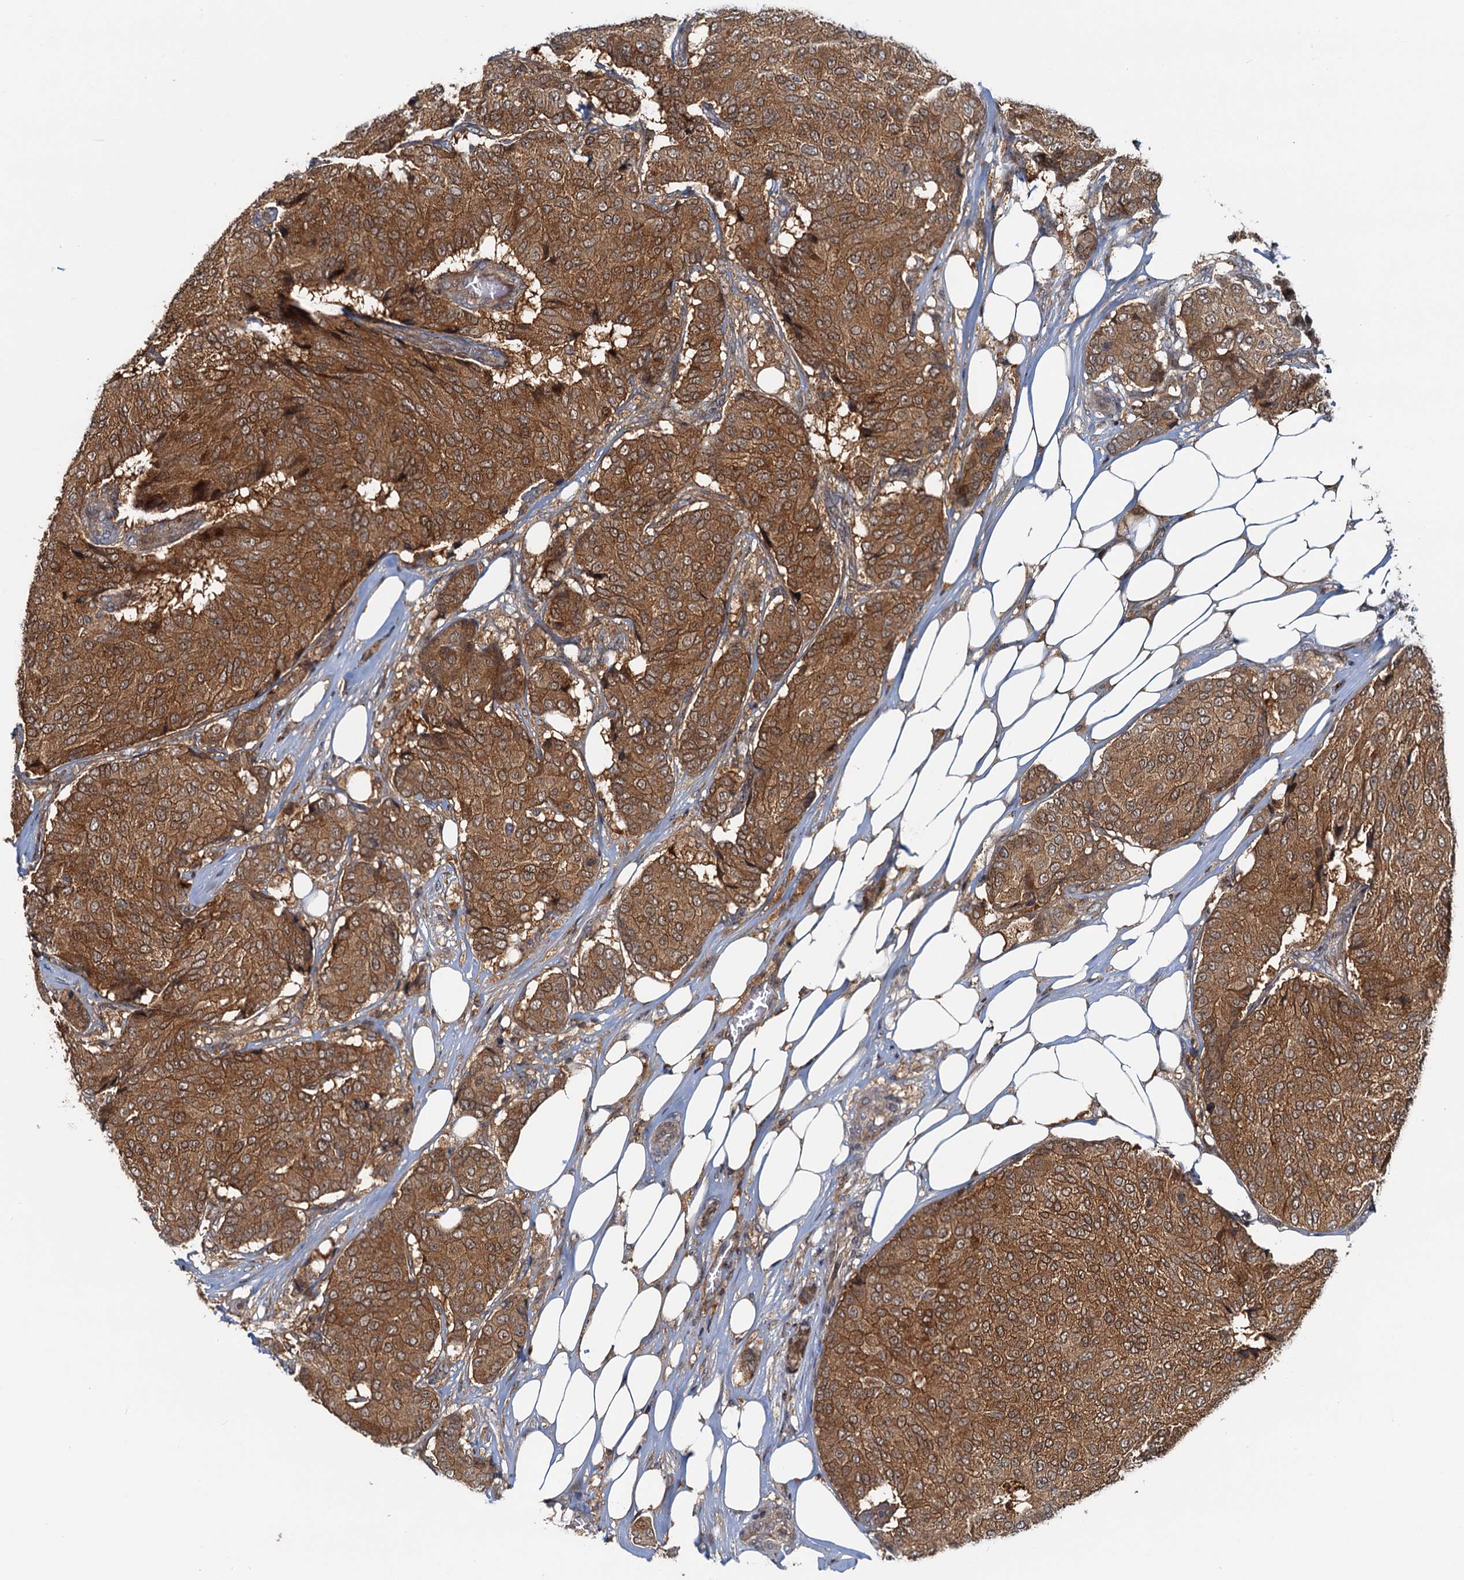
{"staining": {"intensity": "moderate", "quantity": ">75%", "location": "cytoplasmic/membranous"}, "tissue": "breast cancer", "cell_type": "Tumor cells", "image_type": "cancer", "snomed": [{"axis": "morphology", "description": "Duct carcinoma"}, {"axis": "topography", "description": "Breast"}], "caption": "Breast cancer (invasive ductal carcinoma) was stained to show a protein in brown. There is medium levels of moderate cytoplasmic/membranous positivity in approximately >75% of tumor cells. Using DAB (brown) and hematoxylin (blue) stains, captured at high magnification using brightfield microscopy.", "gene": "TOLLIP", "patient": {"sex": "female", "age": 75}}